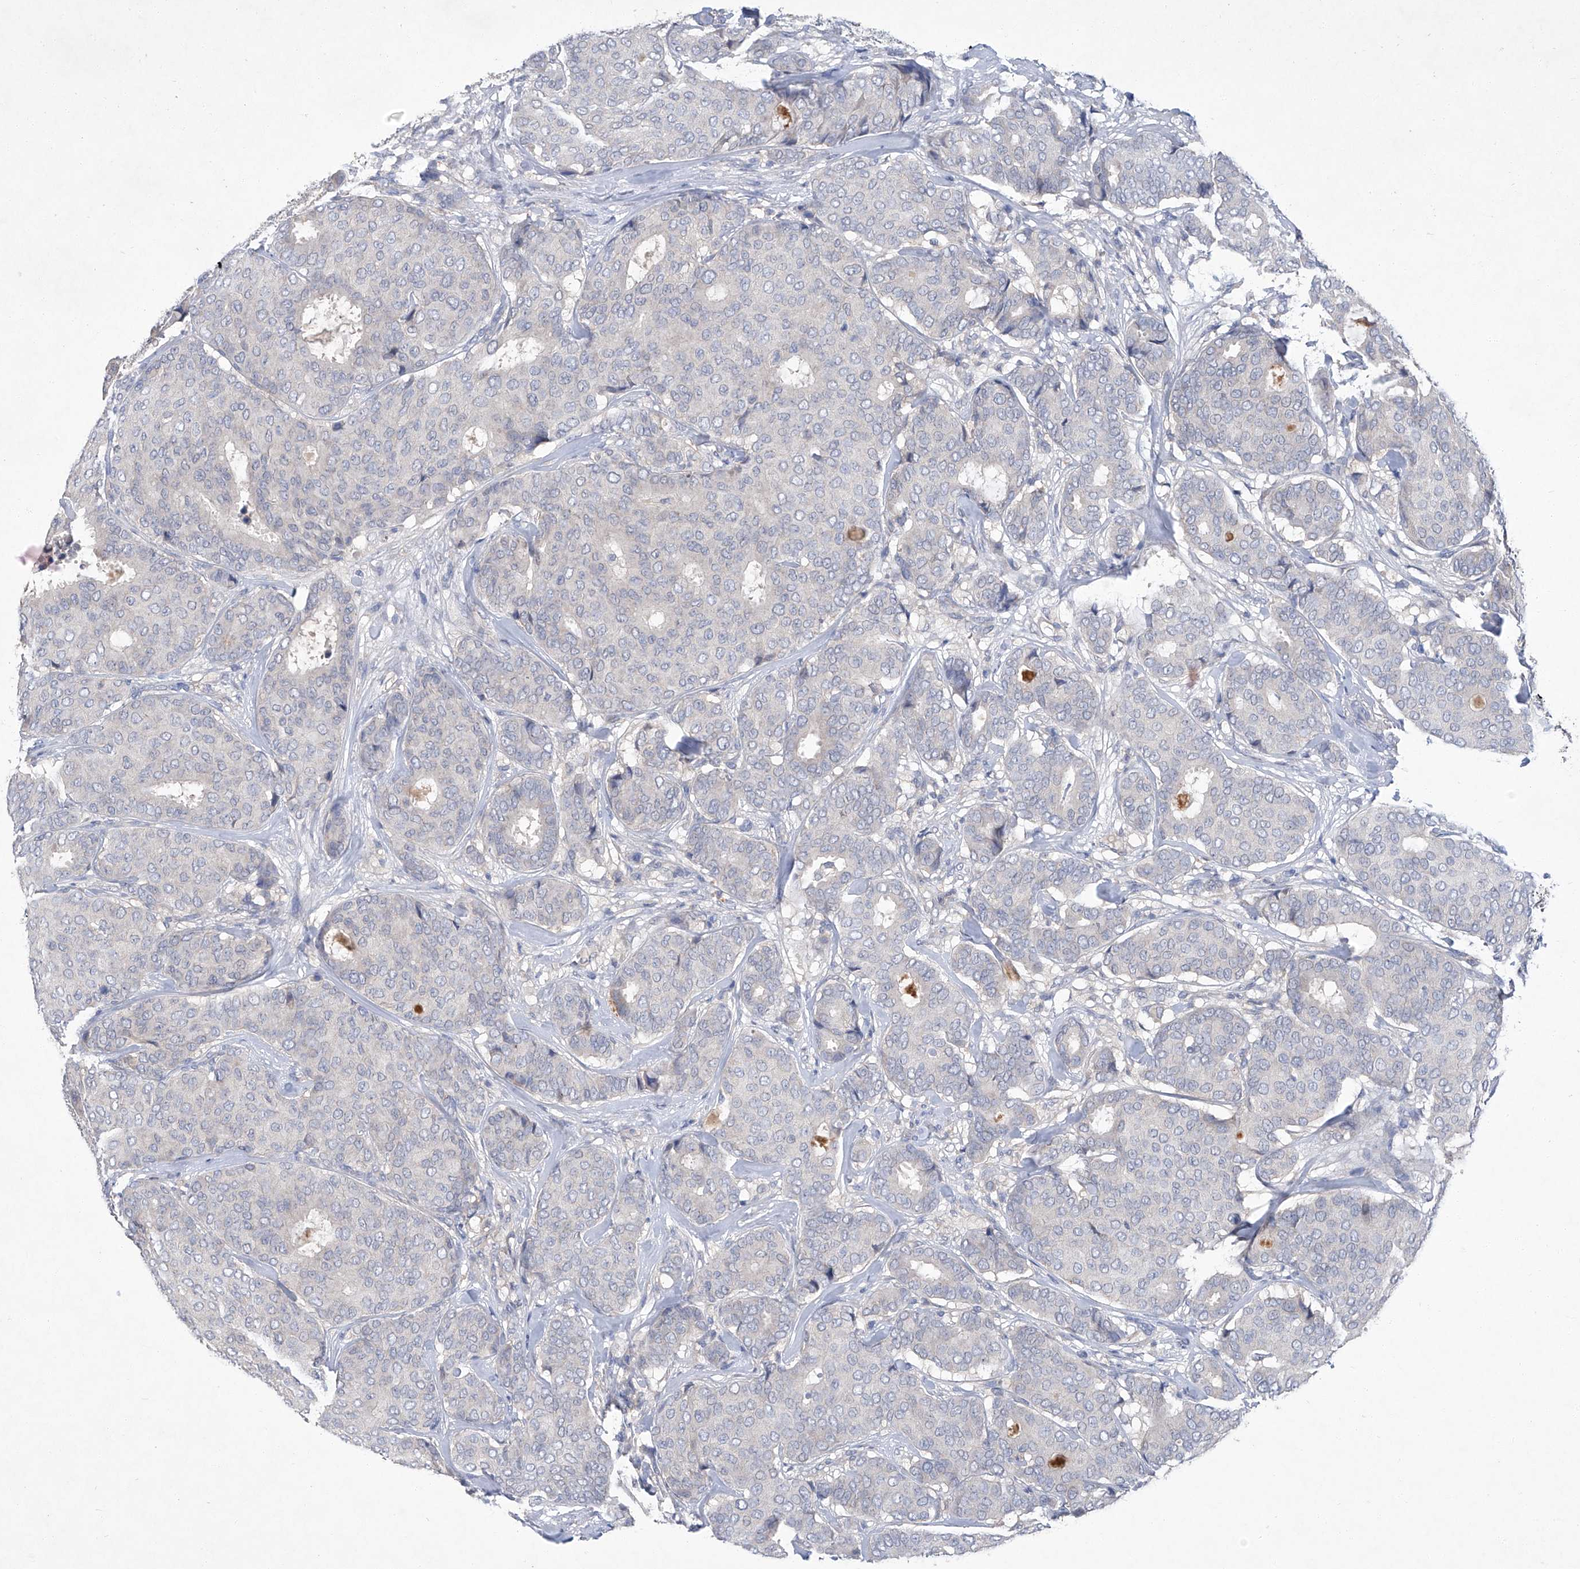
{"staining": {"intensity": "negative", "quantity": "none", "location": "none"}, "tissue": "breast cancer", "cell_type": "Tumor cells", "image_type": "cancer", "snomed": [{"axis": "morphology", "description": "Duct carcinoma"}, {"axis": "topography", "description": "Breast"}], "caption": "An image of breast cancer stained for a protein reveals no brown staining in tumor cells. Brightfield microscopy of IHC stained with DAB (brown) and hematoxylin (blue), captured at high magnification.", "gene": "SBK2", "patient": {"sex": "female", "age": 75}}